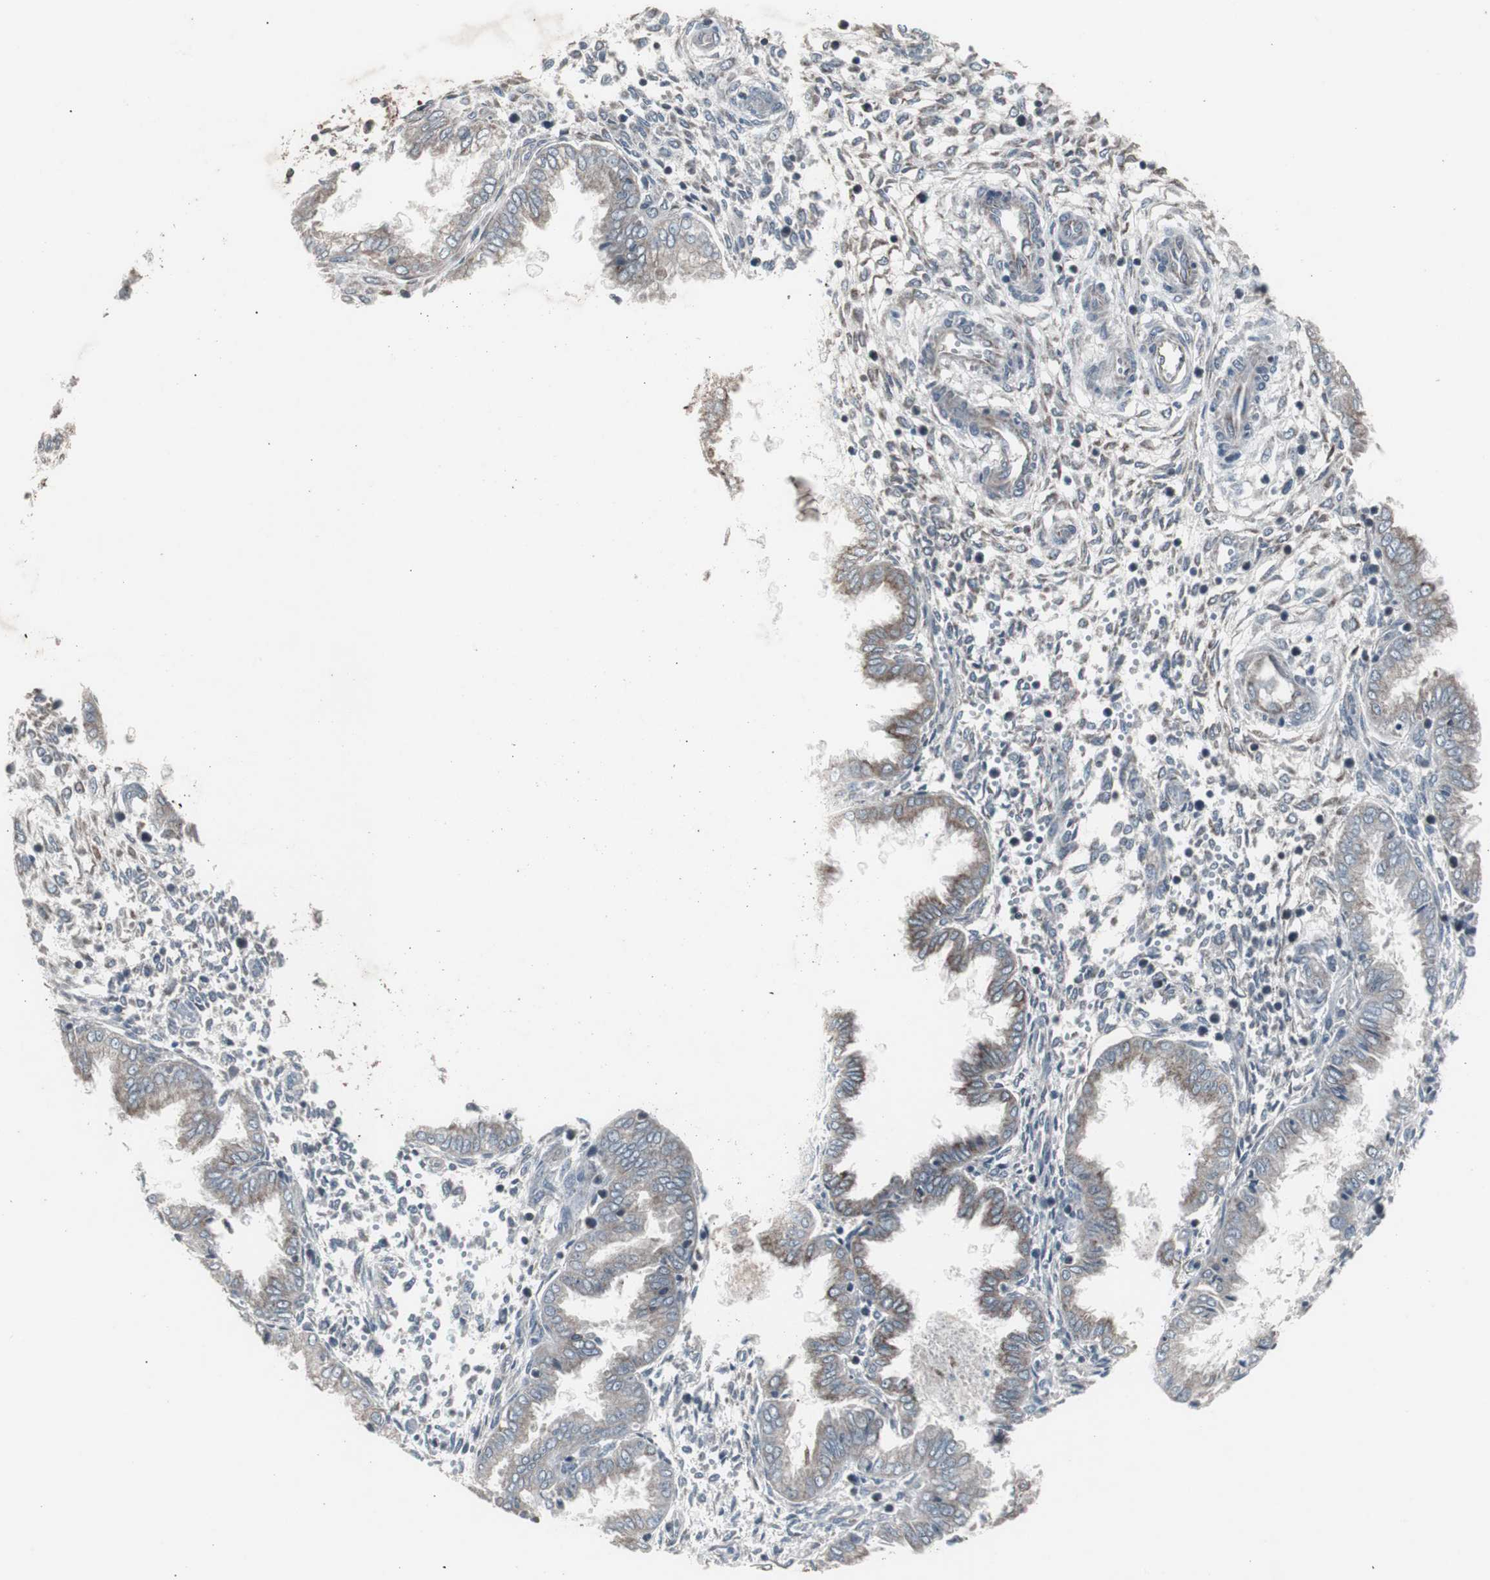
{"staining": {"intensity": "negative", "quantity": "none", "location": "none"}, "tissue": "endometrium", "cell_type": "Cells in endometrial stroma", "image_type": "normal", "snomed": [{"axis": "morphology", "description": "Normal tissue, NOS"}, {"axis": "topography", "description": "Endometrium"}], "caption": "IHC image of benign endometrium: endometrium stained with DAB (3,3'-diaminobenzidine) displays no significant protein staining in cells in endometrial stroma.", "gene": "SSTR2", "patient": {"sex": "female", "age": 33}}